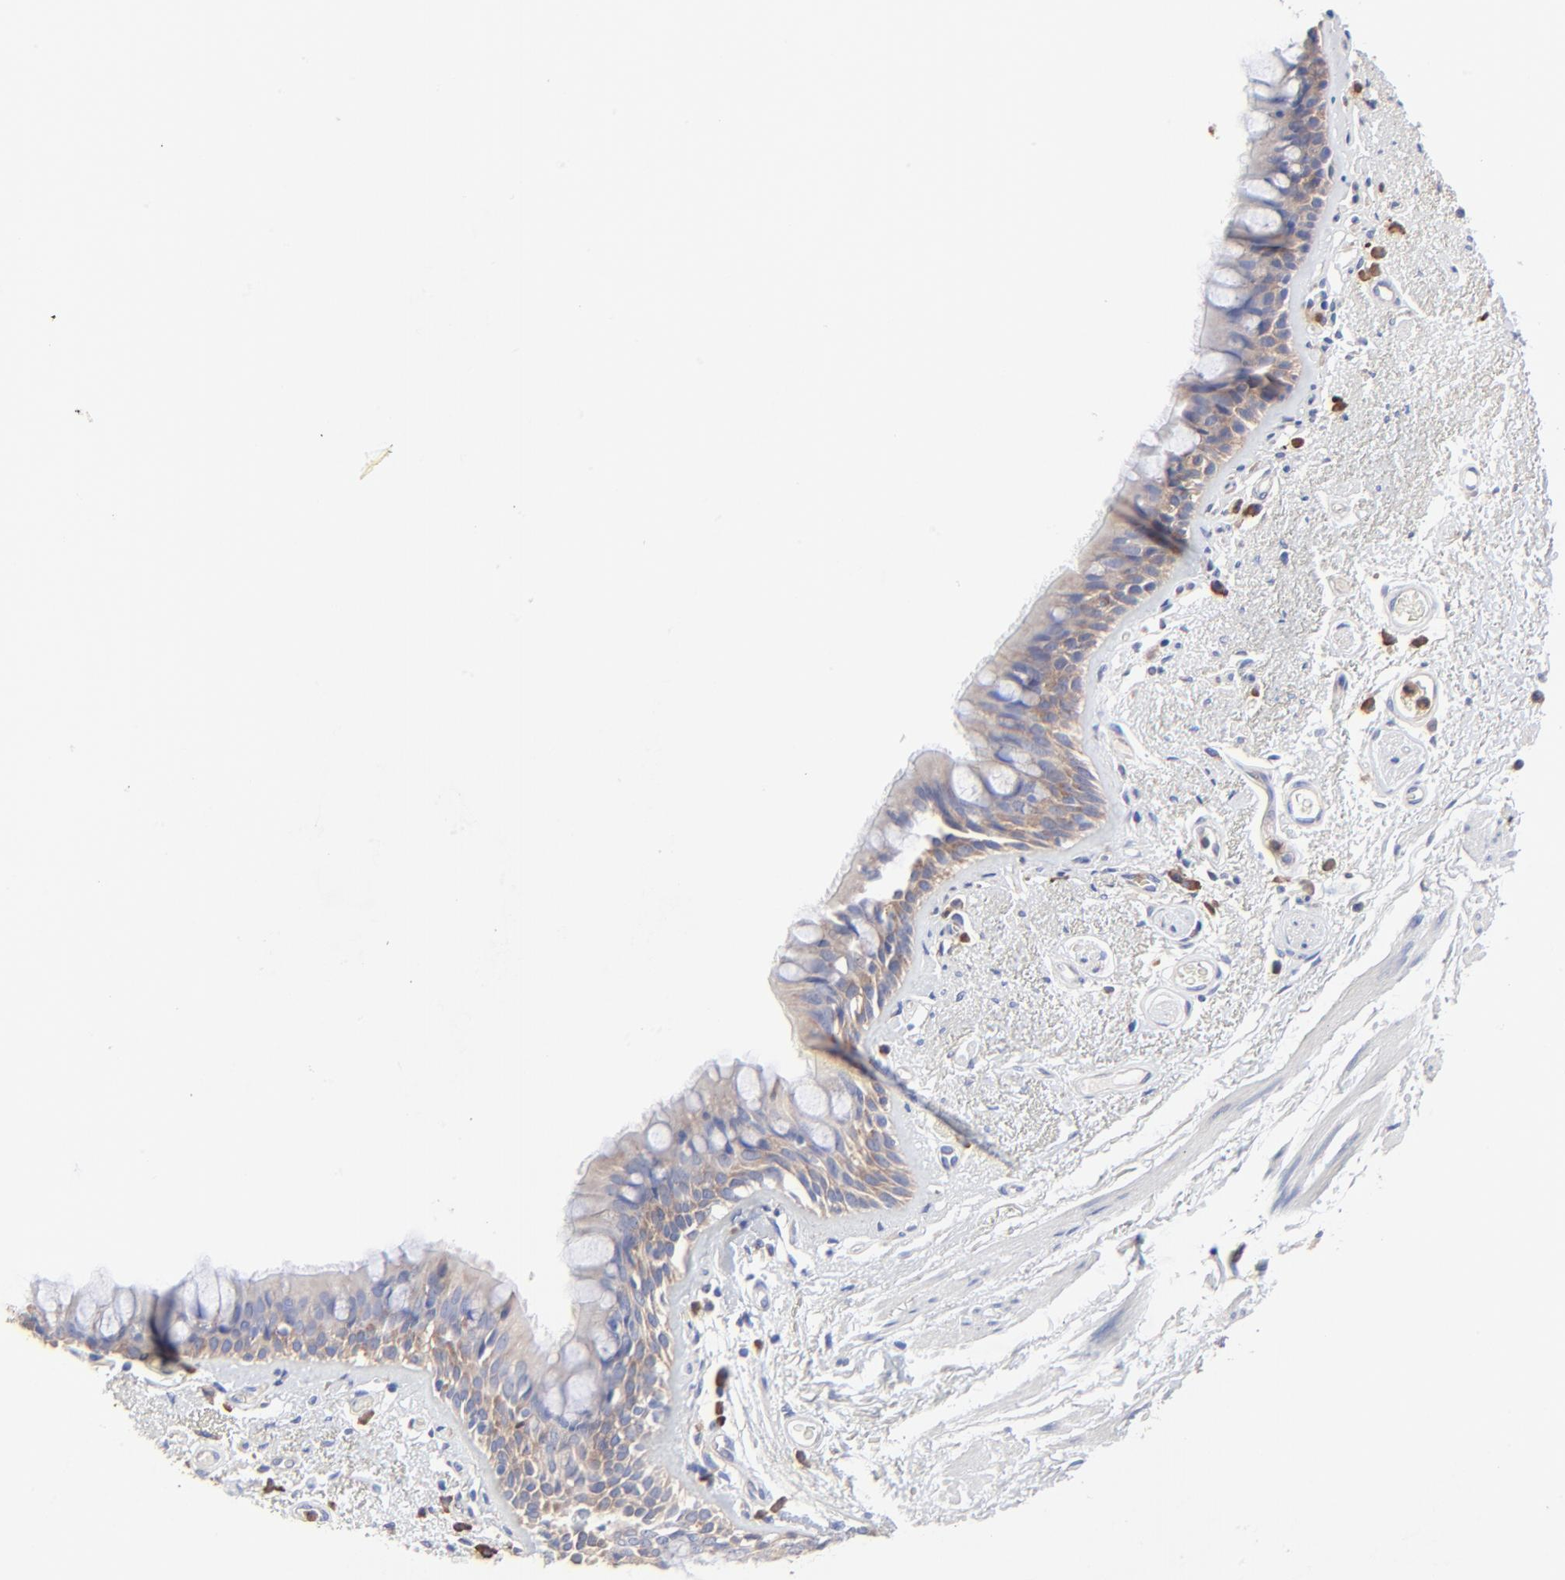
{"staining": {"intensity": "weak", "quantity": ">75%", "location": "cytoplasmic/membranous"}, "tissue": "bronchus", "cell_type": "Respiratory epithelial cells", "image_type": "normal", "snomed": [{"axis": "morphology", "description": "Normal tissue, NOS"}, {"axis": "morphology", "description": "Adenocarcinoma, NOS"}, {"axis": "topography", "description": "Bronchus"}, {"axis": "topography", "description": "Lung"}], "caption": "The immunohistochemical stain labels weak cytoplasmic/membranous expression in respiratory epithelial cells of normal bronchus. (IHC, brightfield microscopy, high magnification).", "gene": "PPFIBP2", "patient": {"sex": "female", "age": 54}}